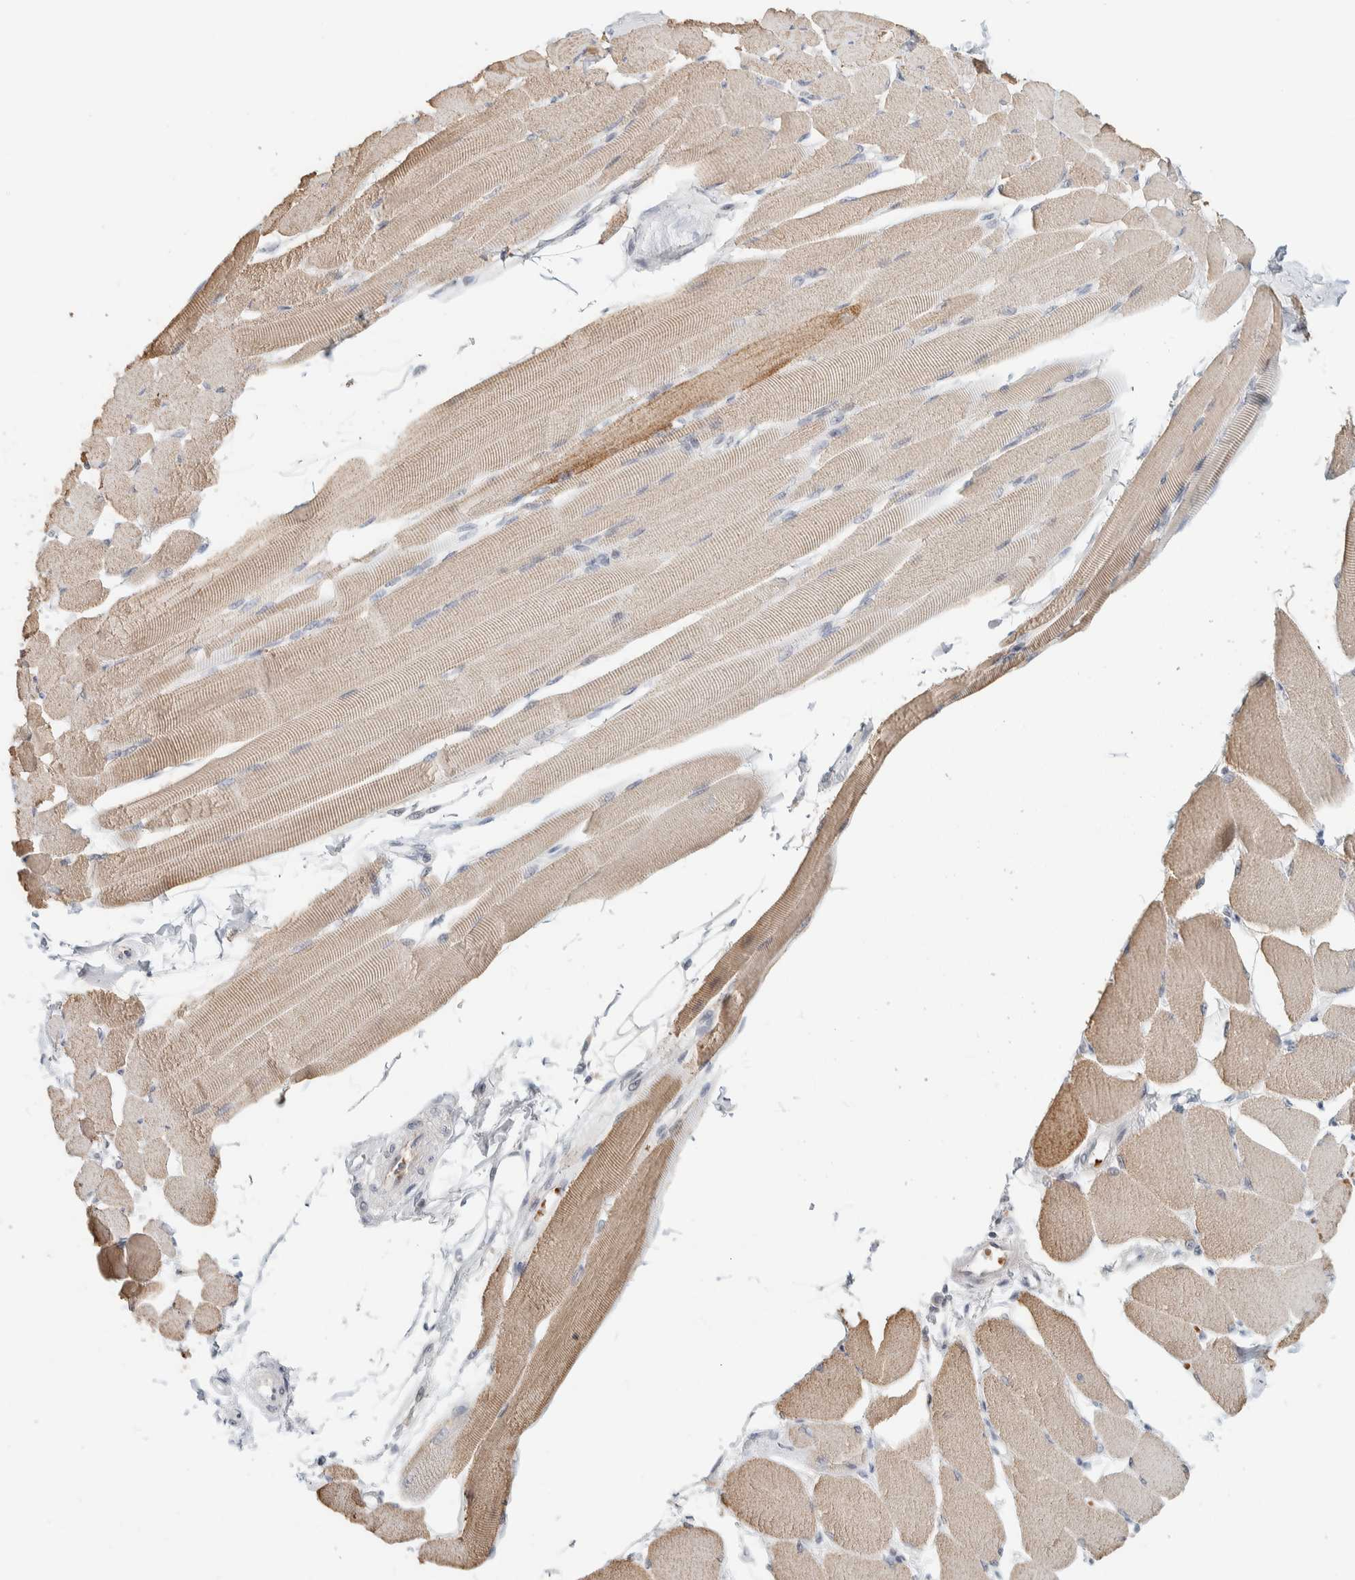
{"staining": {"intensity": "weak", "quantity": ">75%", "location": "cytoplasmic/membranous"}, "tissue": "skeletal muscle", "cell_type": "Myocytes", "image_type": "normal", "snomed": [{"axis": "morphology", "description": "Normal tissue, NOS"}, {"axis": "topography", "description": "Skeletal muscle"}, {"axis": "topography", "description": "Peripheral nerve tissue"}], "caption": "Unremarkable skeletal muscle reveals weak cytoplasmic/membranous positivity in approximately >75% of myocytes, visualized by immunohistochemistry. (Brightfield microscopy of DAB IHC at high magnification).", "gene": "ZBTB2", "patient": {"sex": "female", "age": 84}}